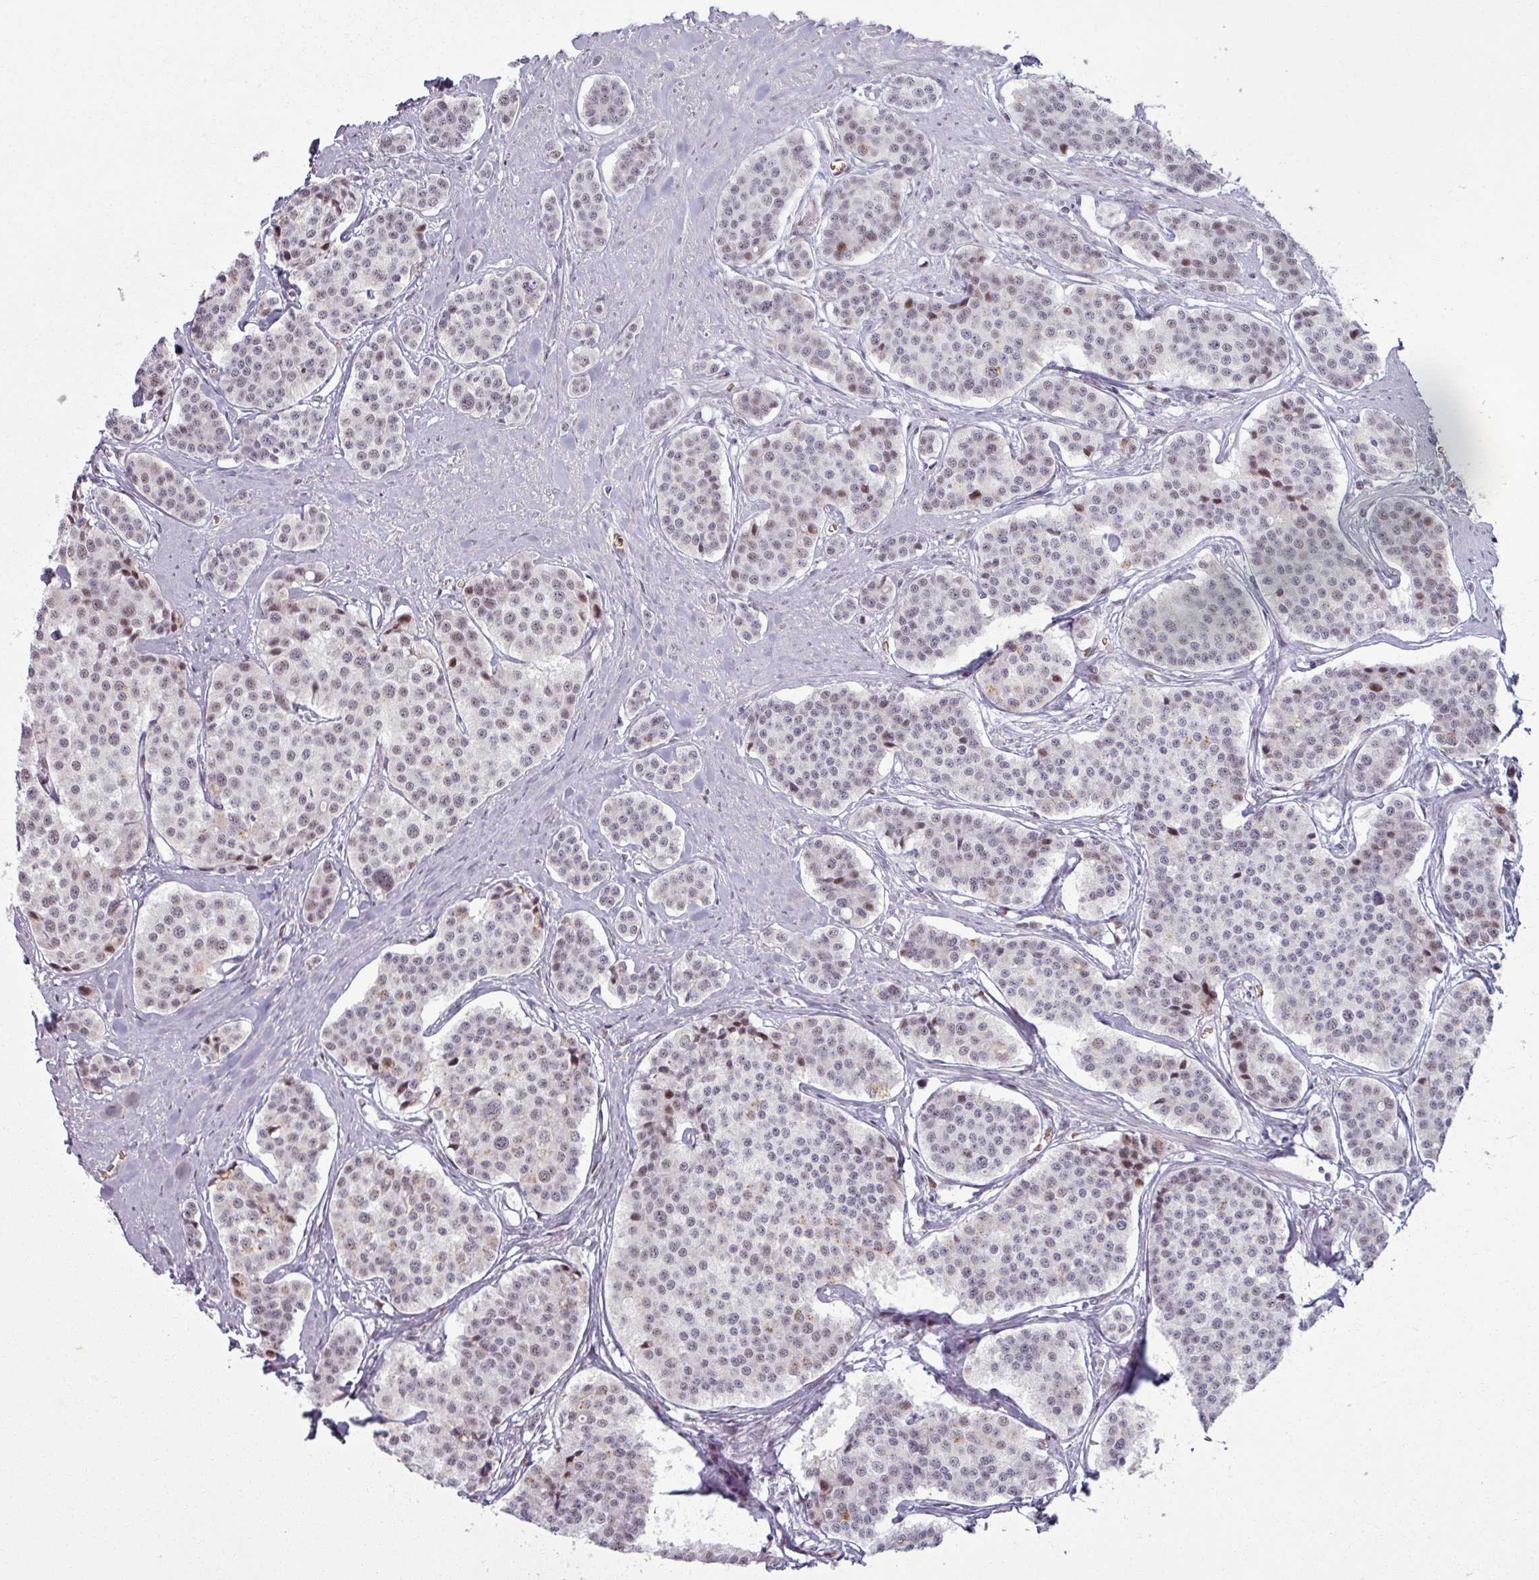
{"staining": {"intensity": "weak", "quantity": "25%-75%", "location": "nuclear"}, "tissue": "carcinoid", "cell_type": "Tumor cells", "image_type": "cancer", "snomed": [{"axis": "morphology", "description": "Carcinoid, malignant, NOS"}, {"axis": "topography", "description": "Small intestine"}], "caption": "The image displays staining of carcinoid, revealing weak nuclear protein staining (brown color) within tumor cells. Immunohistochemistry stains the protein of interest in brown and the nuclei are stained blue.", "gene": "NCOR1", "patient": {"sex": "male", "age": 60}}